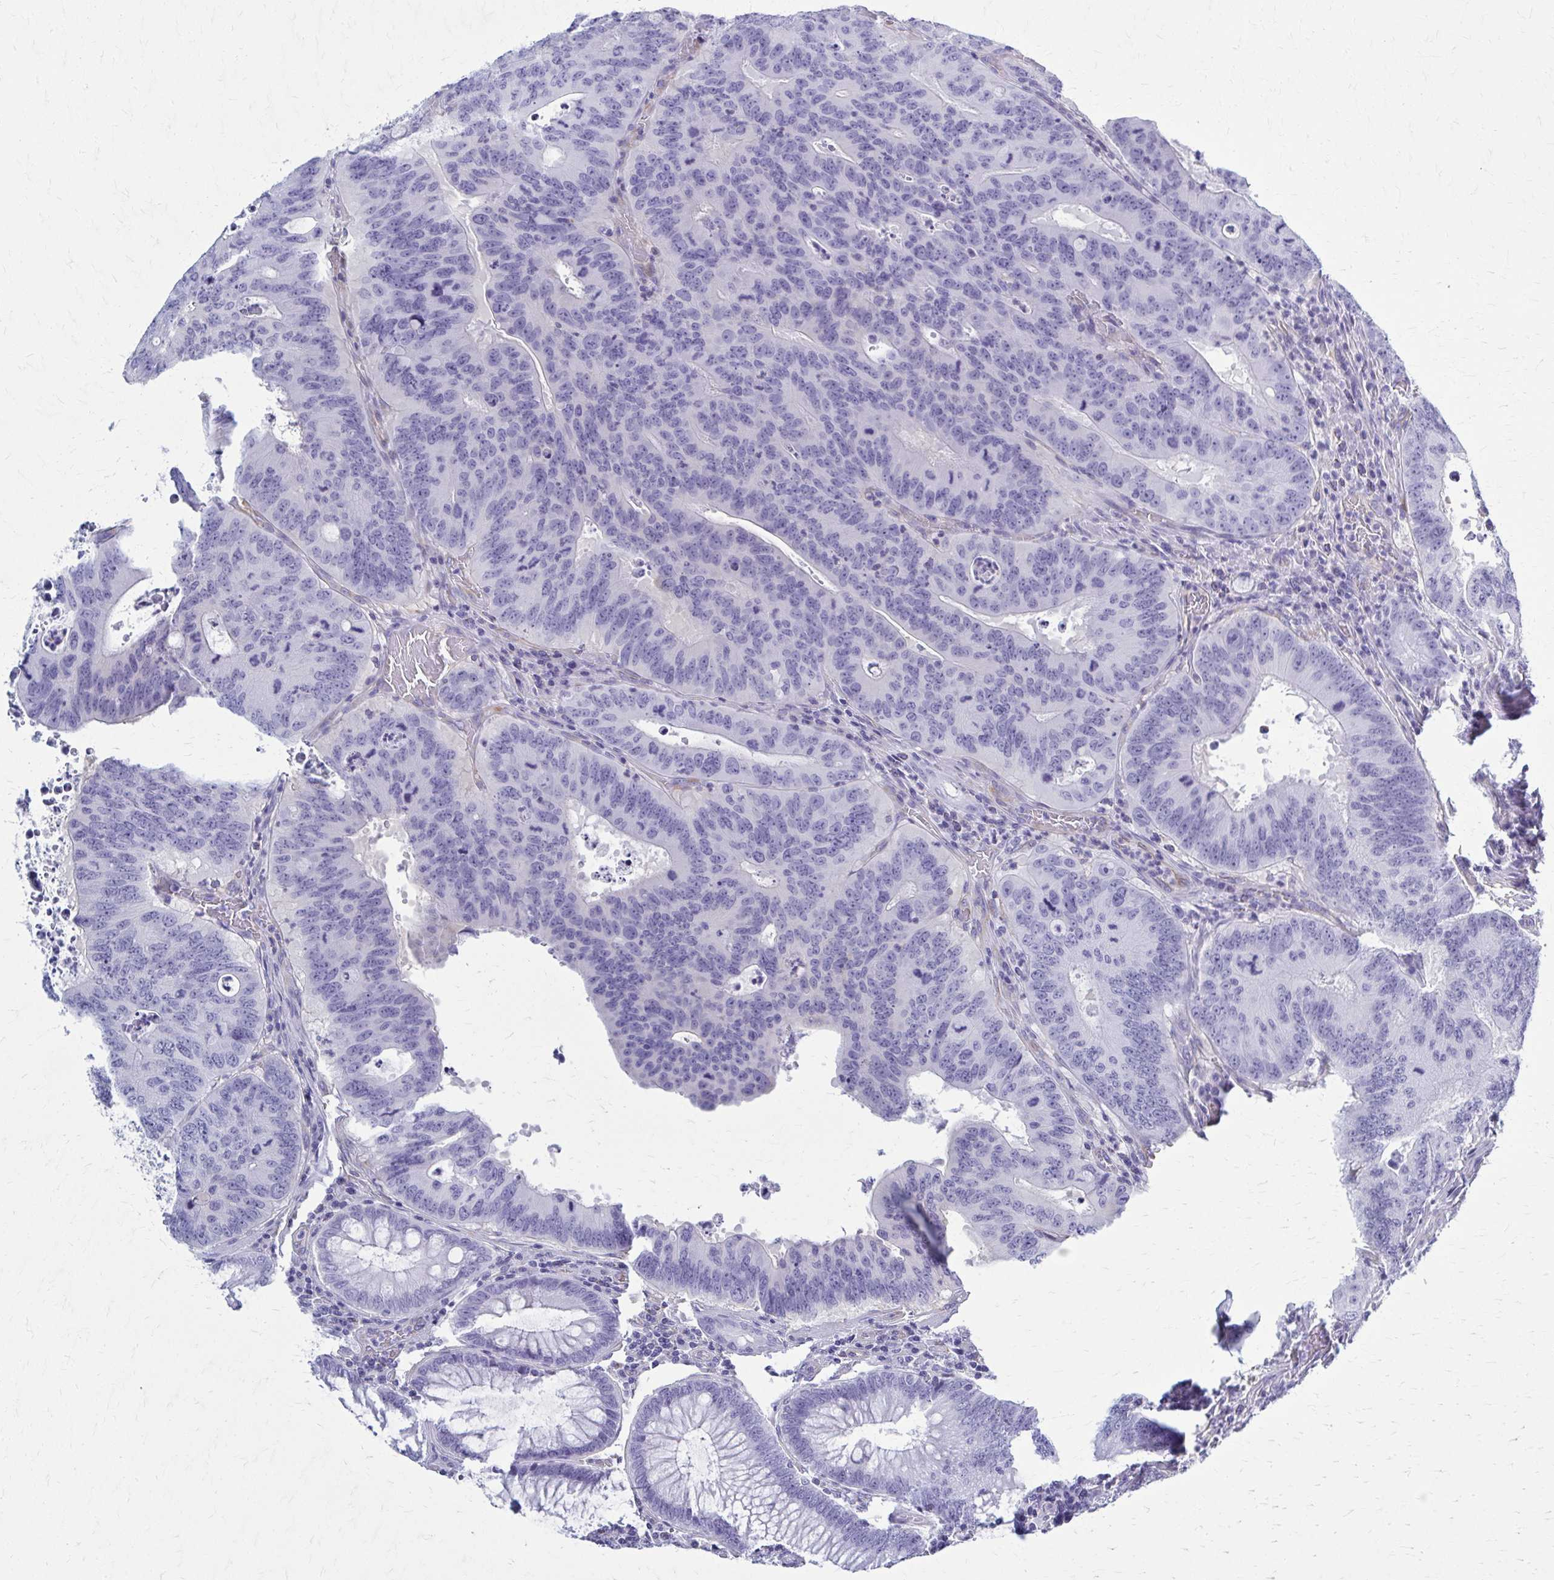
{"staining": {"intensity": "negative", "quantity": "none", "location": "none"}, "tissue": "colorectal cancer", "cell_type": "Tumor cells", "image_type": "cancer", "snomed": [{"axis": "morphology", "description": "Adenocarcinoma, NOS"}, {"axis": "topography", "description": "Colon"}], "caption": "Immunohistochemistry of colorectal cancer (adenocarcinoma) demonstrates no positivity in tumor cells.", "gene": "GFAP", "patient": {"sex": "male", "age": 62}}